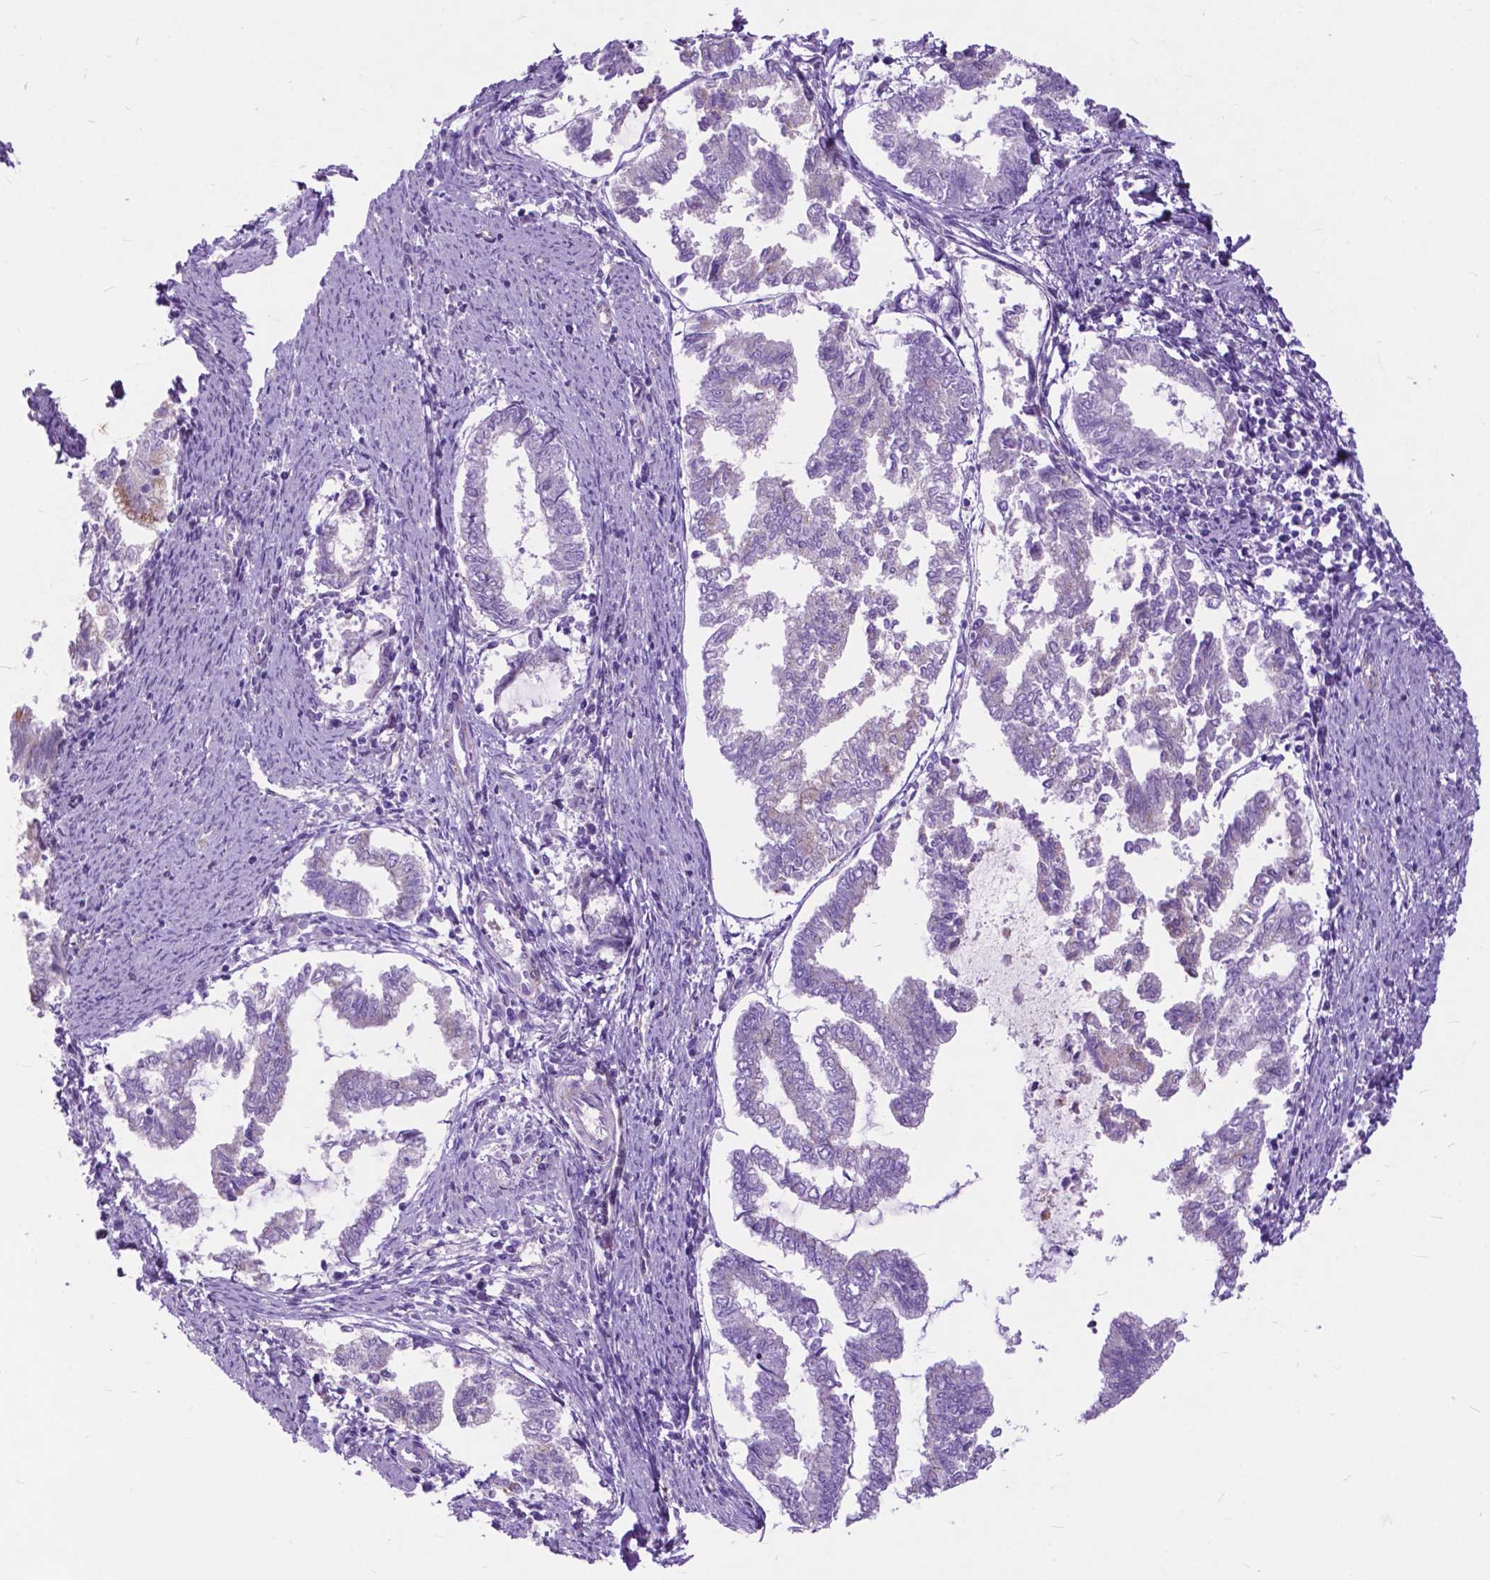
{"staining": {"intensity": "negative", "quantity": "none", "location": "none"}, "tissue": "endometrial cancer", "cell_type": "Tumor cells", "image_type": "cancer", "snomed": [{"axis": "morphology", "description": "Adenocarcinoma, NOS"}, {"axis": "topography", "description": "Endometrium"}], "caption": "Adenocarcinoma (endometrial) was stained to show a protein in brown. There is no significant positivity in tumor cells.", "gene": "PCDHA12", "patient": {"sex": "female", "age": 79}}